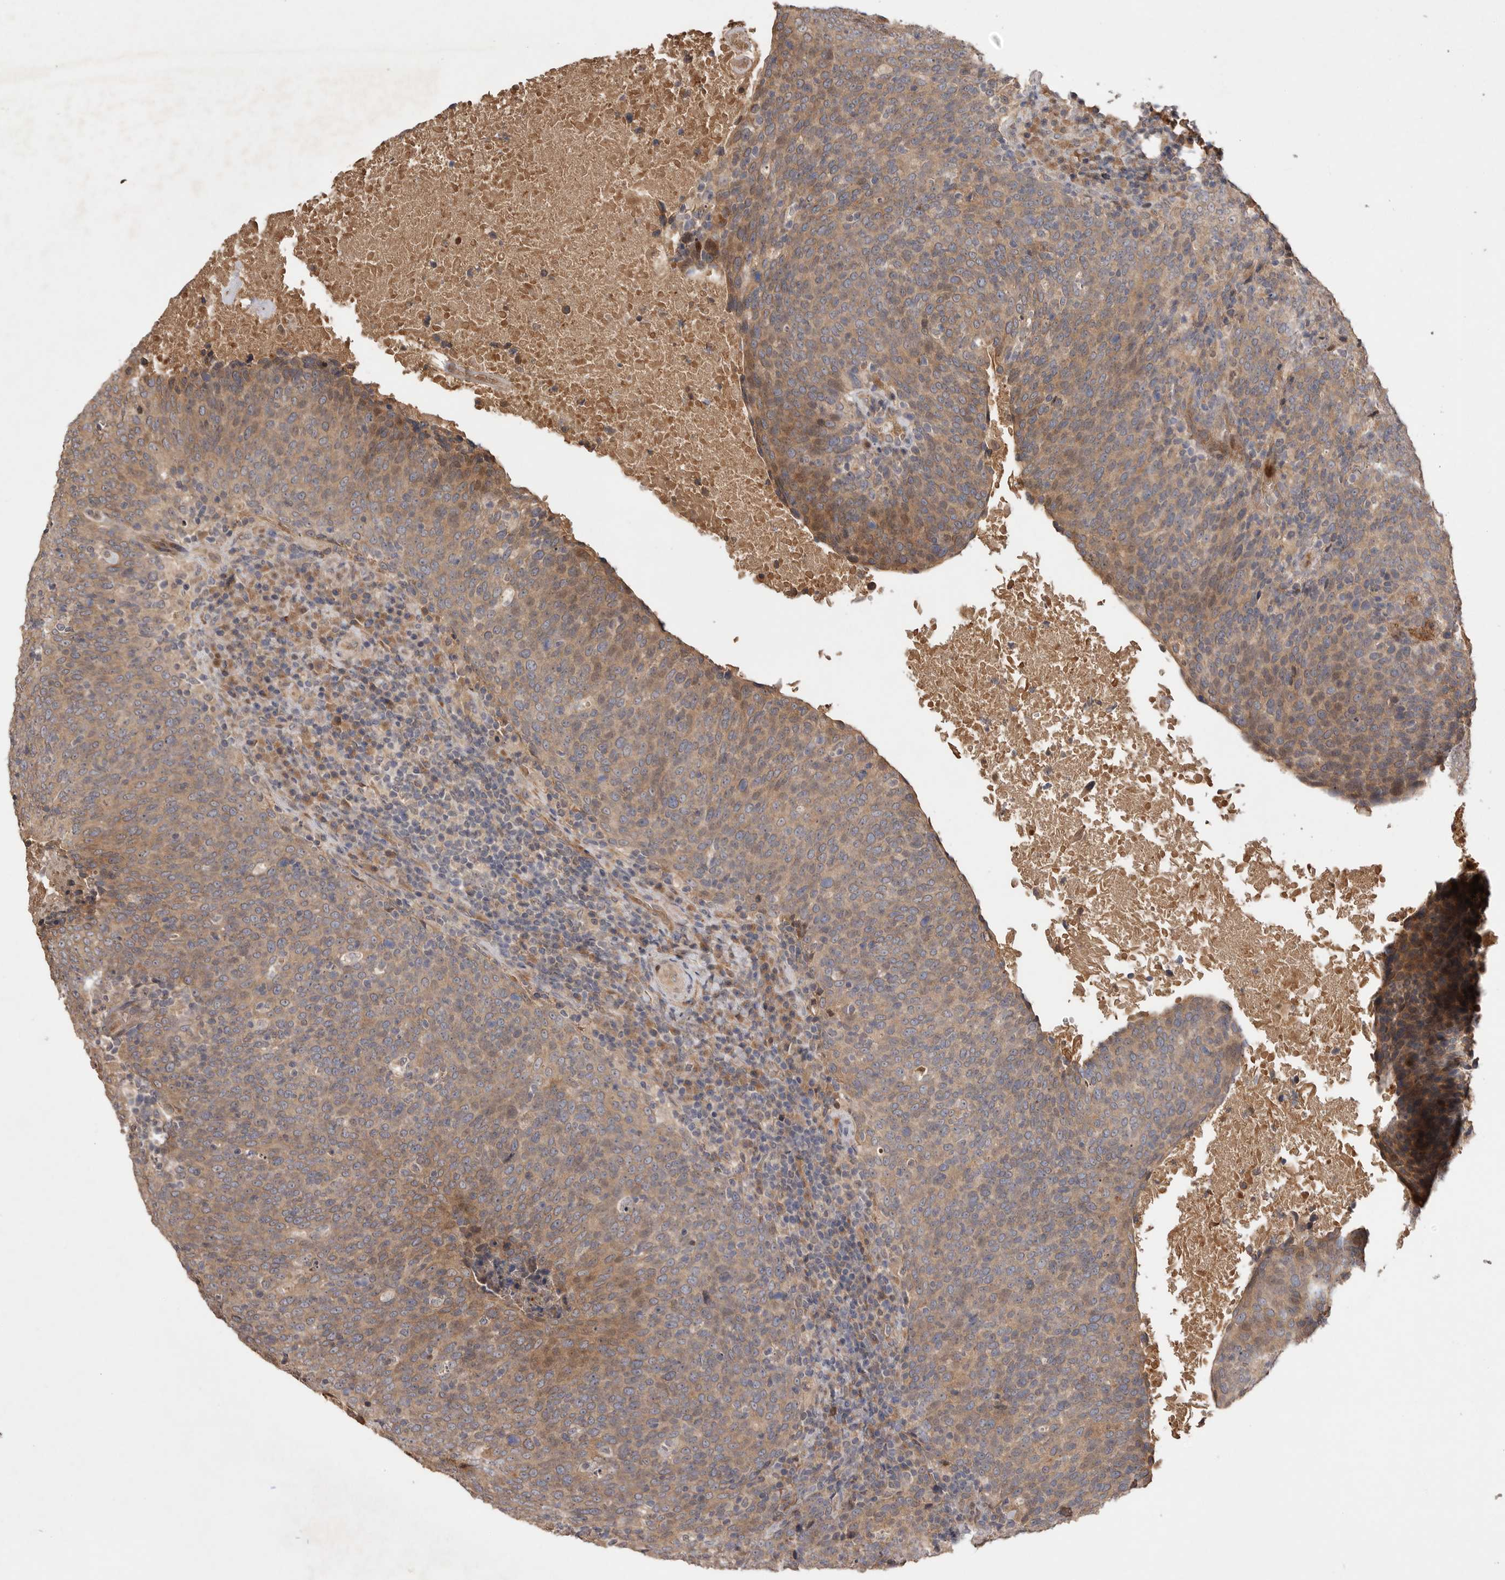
{"staining": {"intensity": "moderate", "quantity": ">75%", "location": "cytoplasmic/membranous"}, "tissue": "head and neck cancer", "cell_type": "Tumor cells", "image_type": "cancer", "snomed": [{"axis": "morphology", "description": "Squamous cell carcinoma, NOS"}, {"axis": "morphology", "description": "Squamous cell carcinoma, metastatic, NOS"}, {"axis": "topography", "description": "Lymph node"}, {"axis": "topography", "description": "Head-Neck"}], "caption": "A brown stain shows moderate cytoplasmic/membranous staining of a protein in head and neck cancer (metastatic squamous cell carcinoma) tumor cells.", "gene": "VN1R4", "patient": {"sex": "male", "age": 62}}